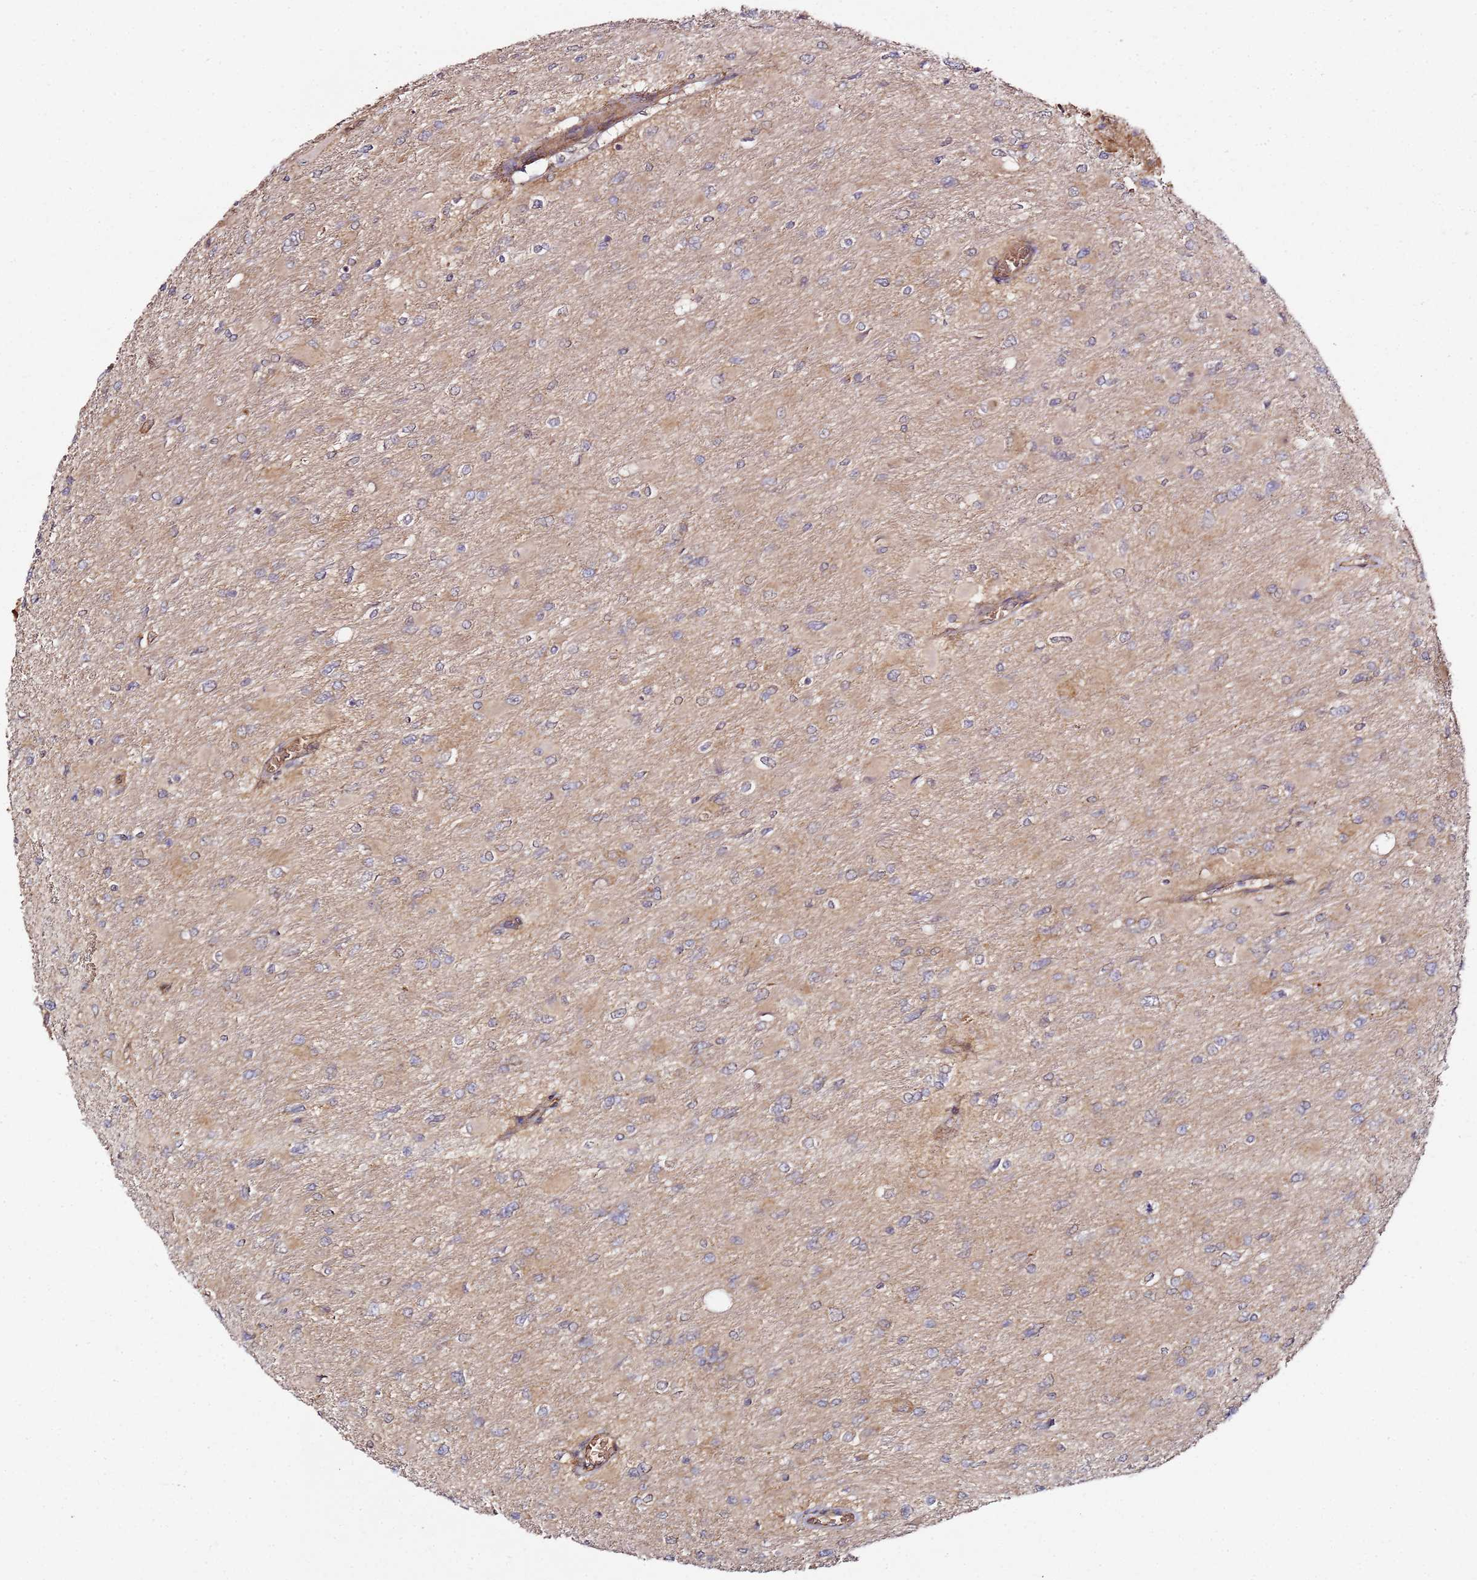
{"staining": {"intensity": "negative", "quantity": "none", "location": "none"}, "tissue": "glioma", "cell_type": "Tumor cells", "image_type": "cancer", "snomed": [{"axis": "morphology", "description": "Glioma, malignant, High grade"}, {"axis": "topography", "description": "Cerebral cortex"}], "caption": "High power microscopy micrograph of an immunohistochemistry photomicrograph of glioma, revealing no significant positivity in tumor cells.", "gene": "TM2D2", "patient": {"sex": "female", "age": 36}}